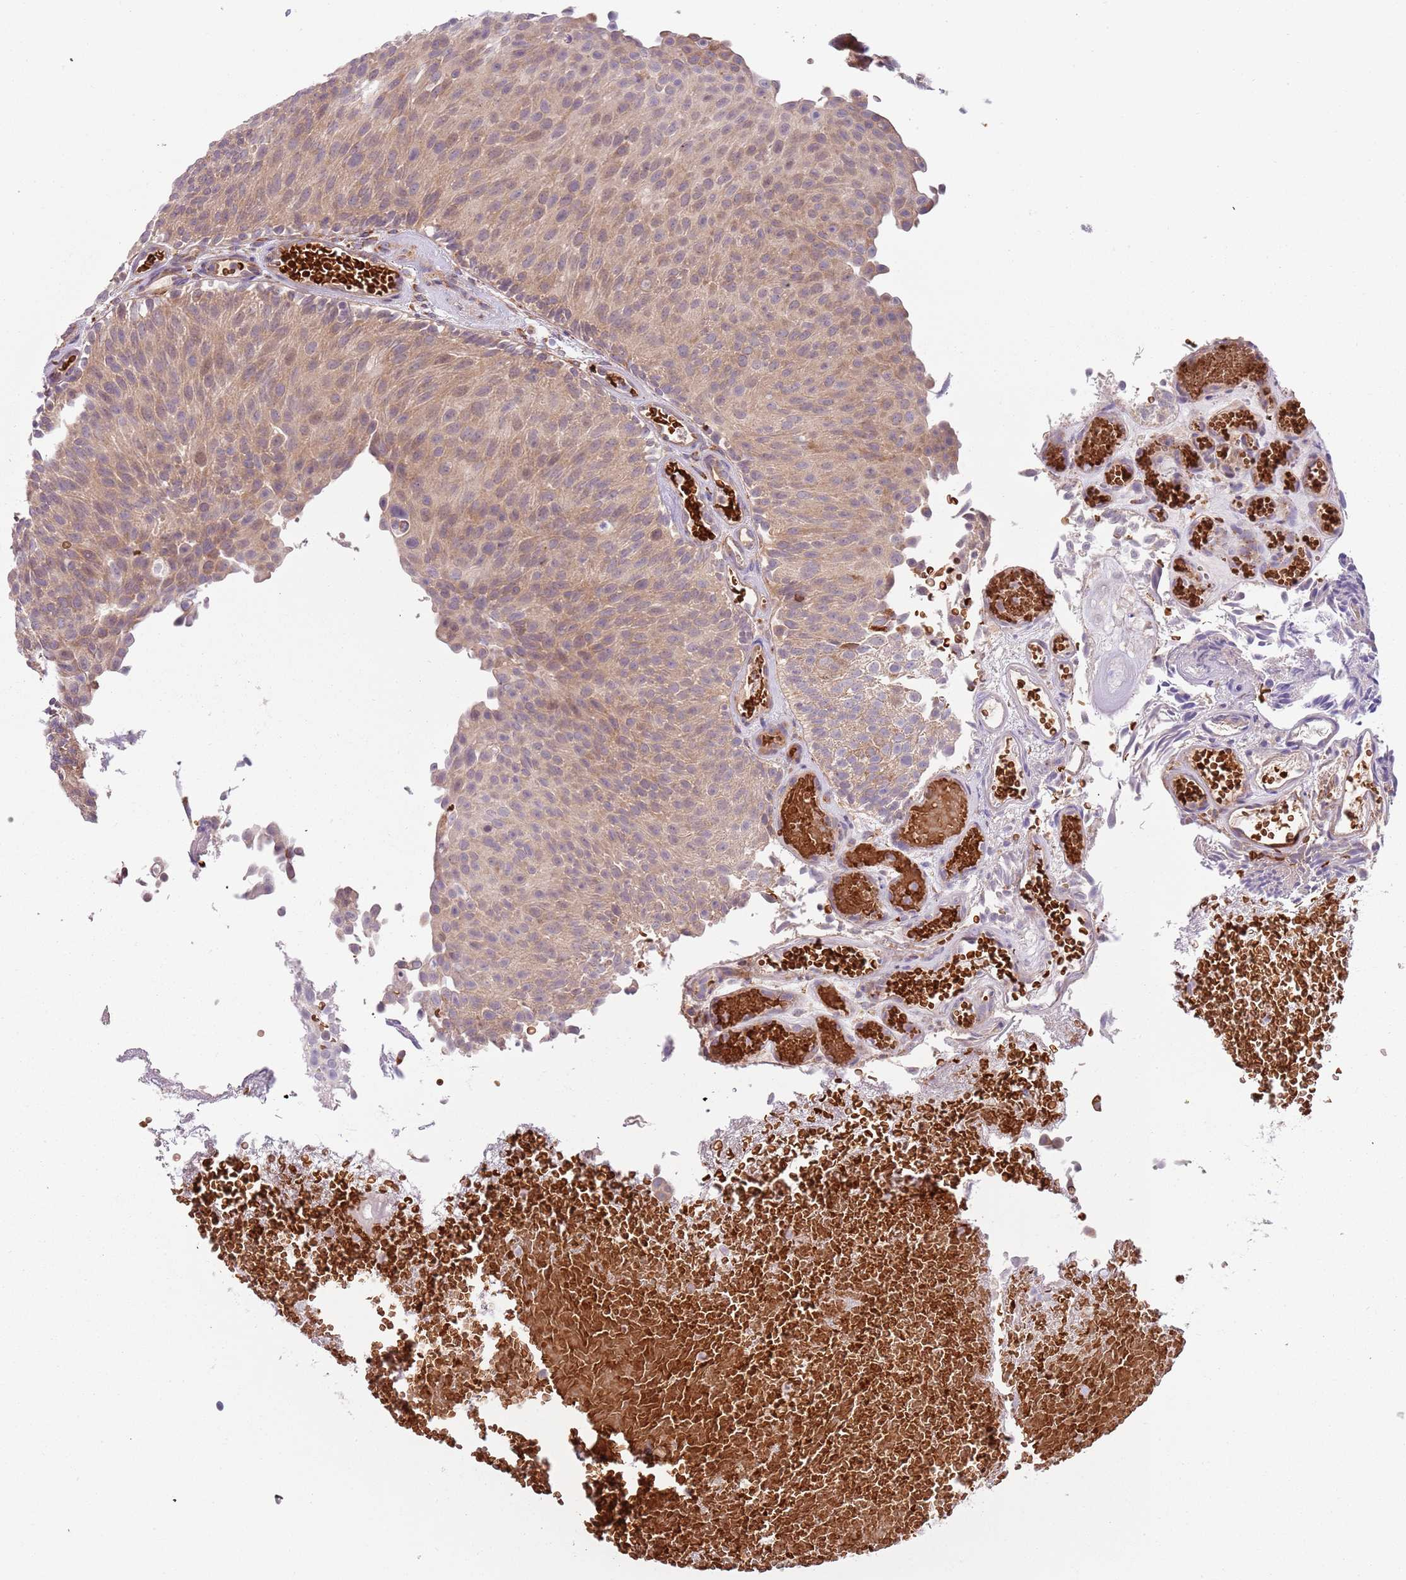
{"staining": {"intensity": "moderate", "quantity": ">75%", "location": "cytoplasmic/membranous"}, "tissue": "urothelial cancer", "cell_type": "Tumor cells", "image_type": "cancer", "snomed": [{"axis": "morphology", "description": "Urothelial carcinoma, Low grade"}, {"axis": "topography", "description": "Urinary bladder"}], "caption": "Tumor cells reveal medium levels of moderate cytoplasmic/membranous positivity in approximately >75% of cells in human low-grade urothelial carcinoma.", "gene": "VWCE", "patient": {"sex": "male", "age": 78}}